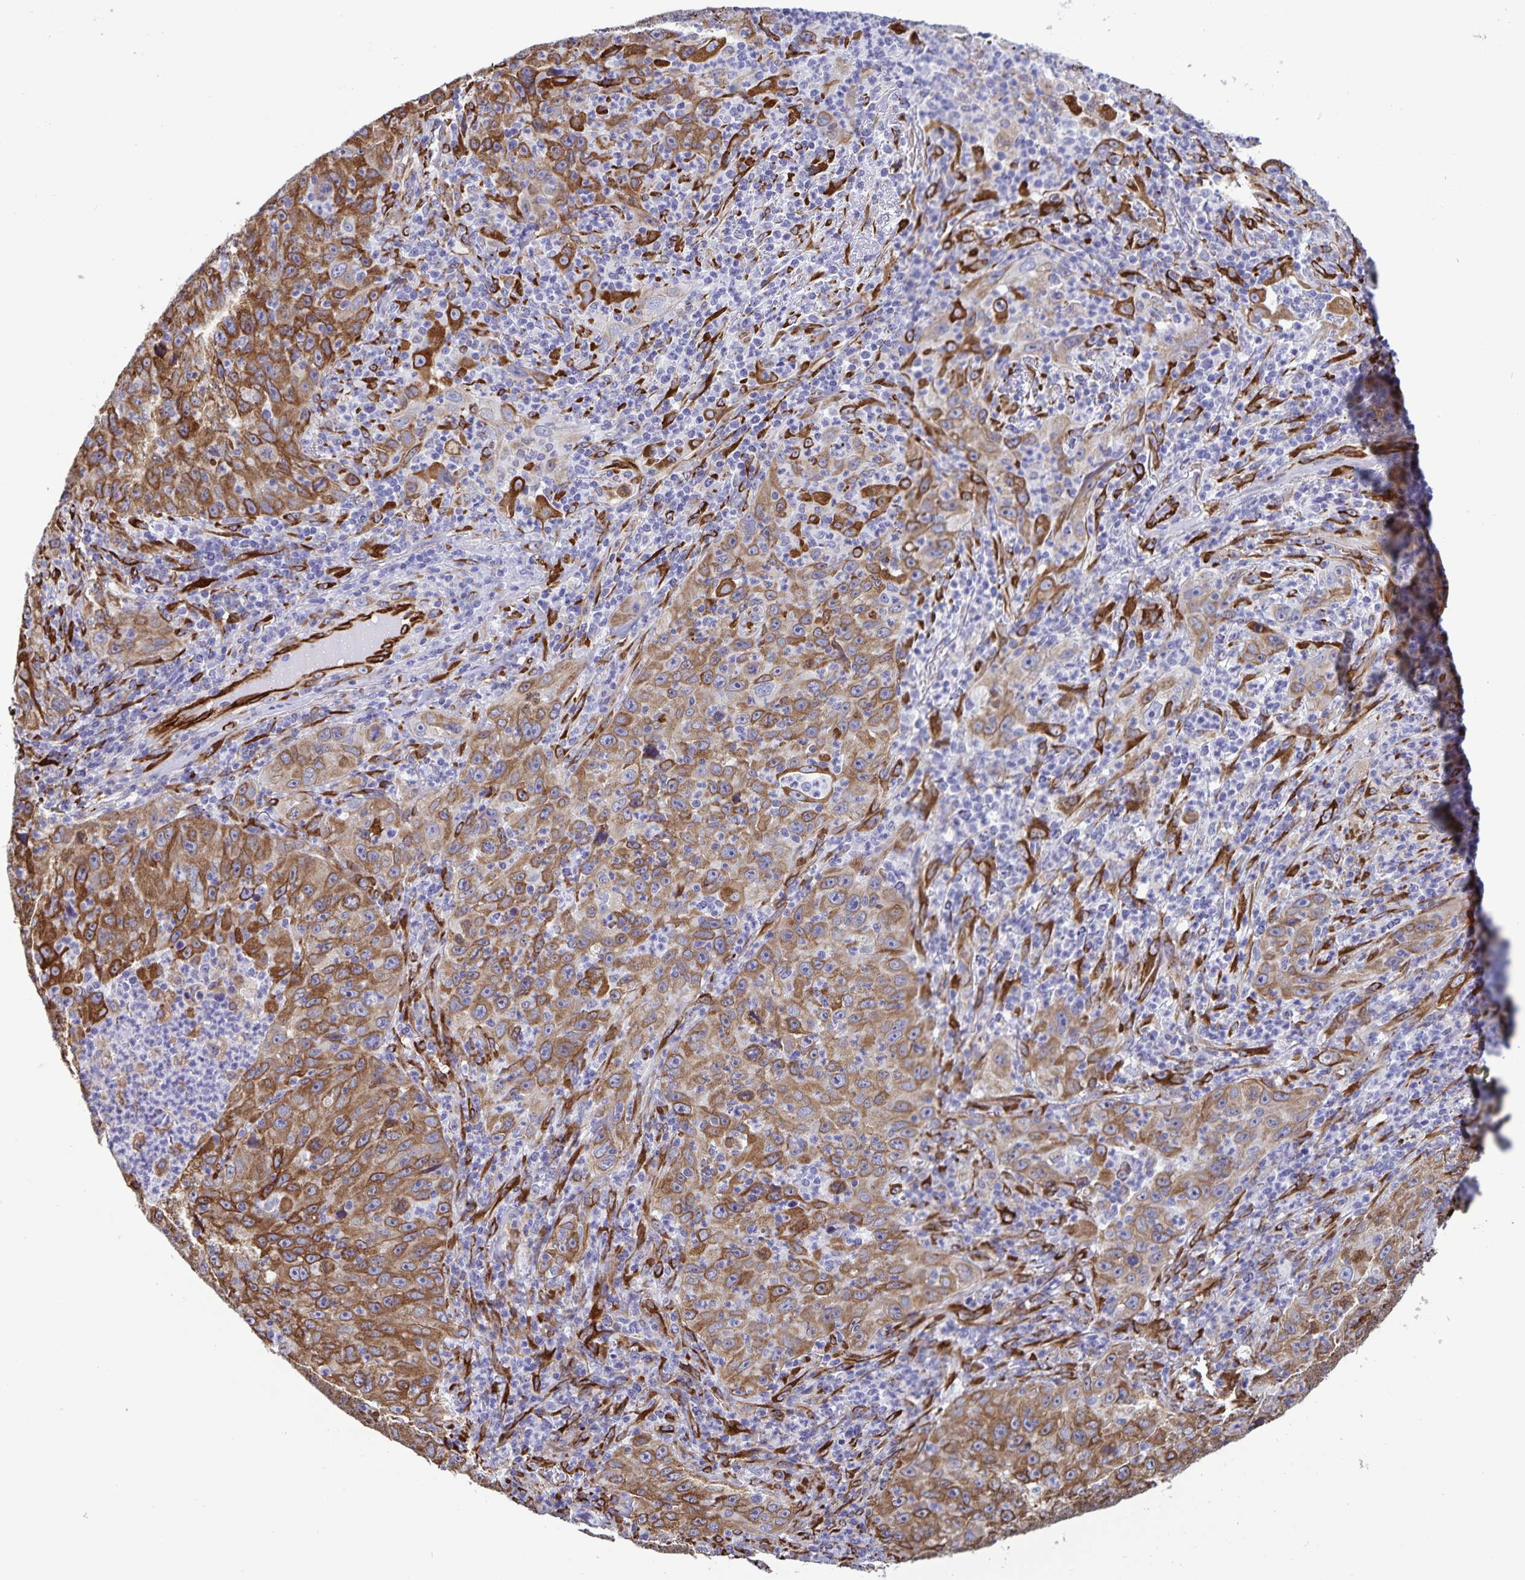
{"staining": {"intensity": "moderate", "quantity": ">75%", "location": "cytoplasmic/membranous"}, "tissue": "lung cancer", "cell_type": "Tumor cells", "image_type": "cancer", "snomed": [{"axis": "morphology", "description": "Squamous cell carcinoma, NOS"}, {"axis": "topography", "description": "Lung"}], "caption": "Immunohistochemistry (IHC) (DAB) staining of human lung cancer (squamous cell carcinoma) demonstrates moderate cytoplasmic/membranous protein staining in approximately >75% of tumor cells.", "gene": "RCN1", "patient": {"sex": "male", "age": 71}}